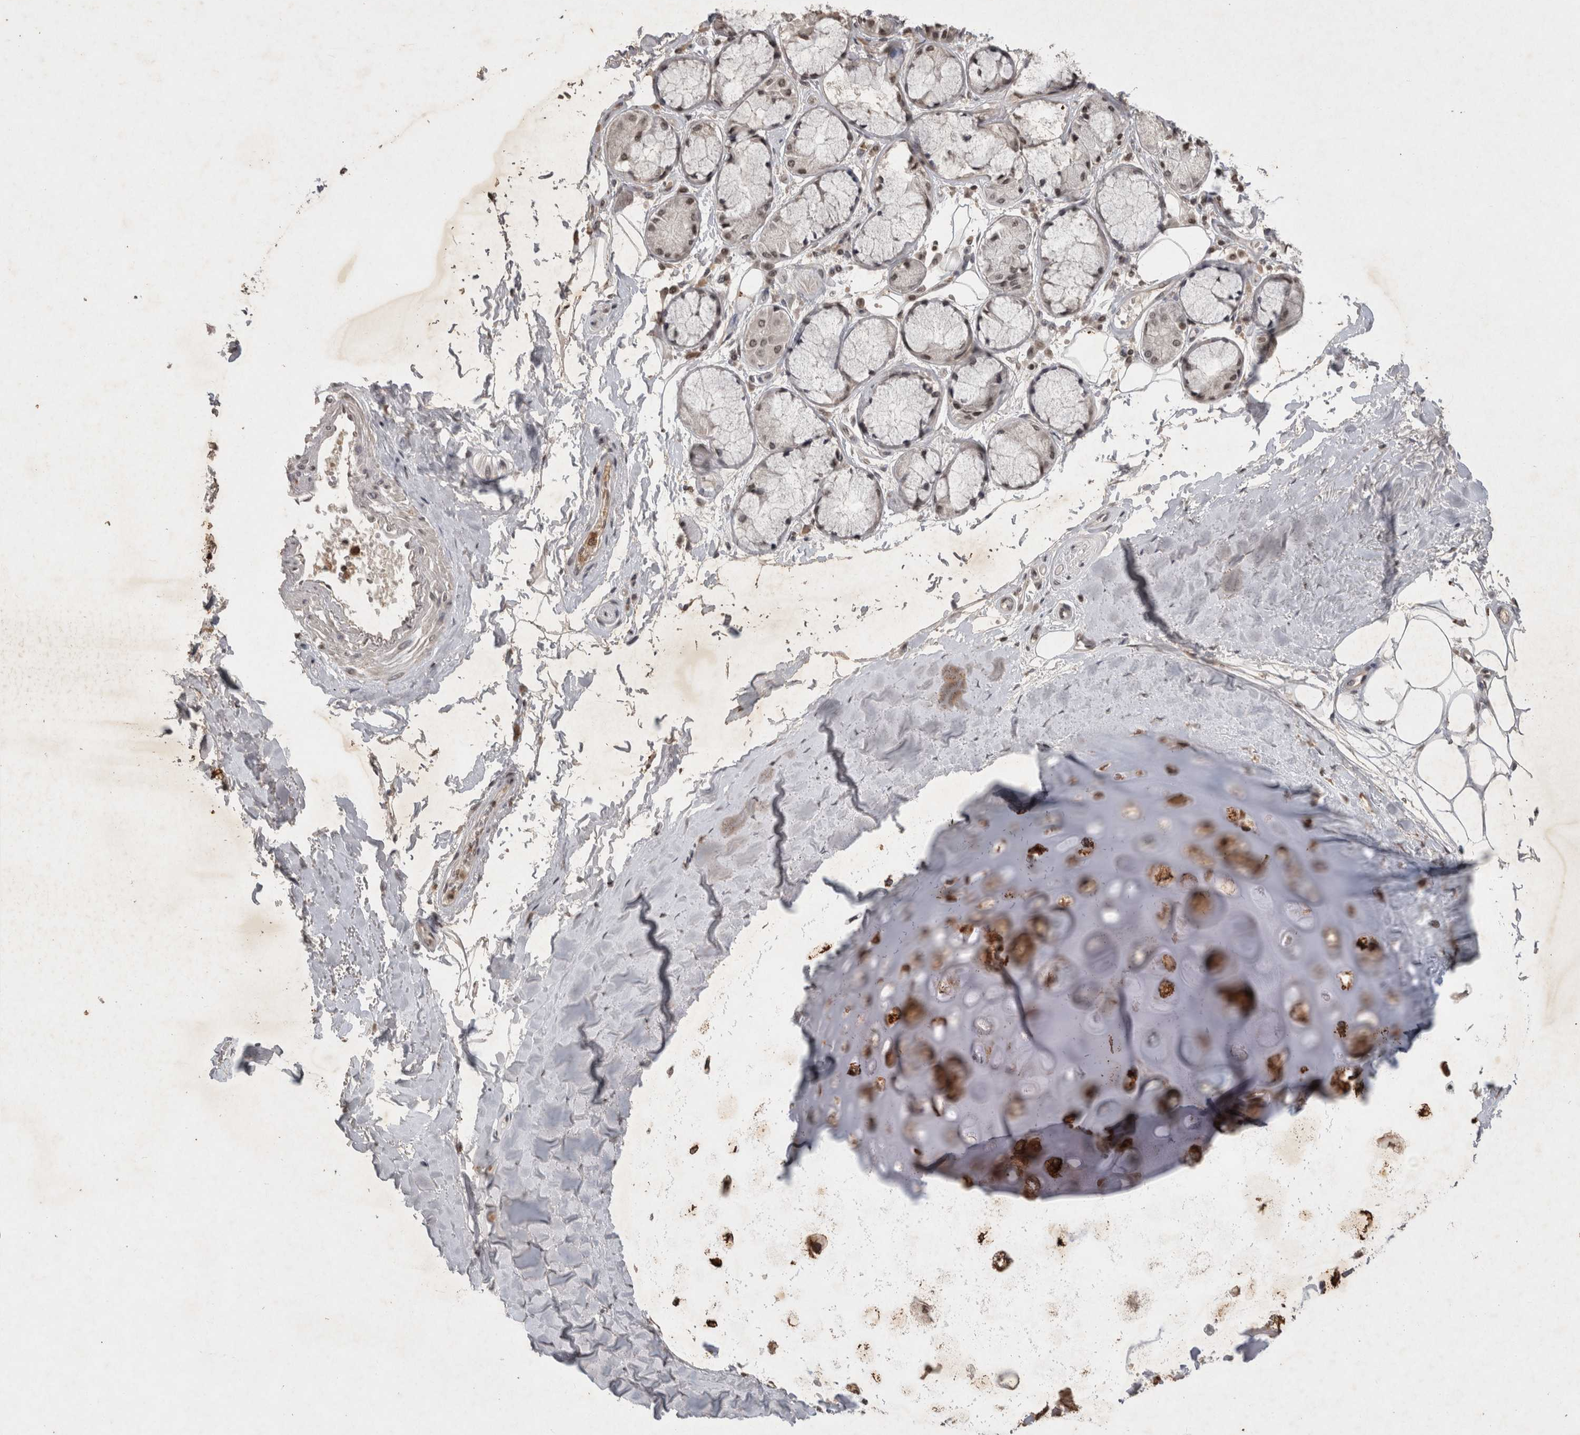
{"staining": {"intensity": "moderate", "quantity": "25%-75%", "location": "cytoplasmic/membranous"}, "tissue": "adipose tissue", "cell_type": "Adipocytes", "image_type": "normal", "snomed": [{"axis": "morphology", "description": "Normal tissue, NOS"}, {"axis": "topography", "description": "Bronchus"}], "caption": "Immunohistochemistry (IHC) histopathology image of normal human adipose tissue stained for a protein (brown), which displays medium levels of moderate cytoplasmic/membranous staining in about 25%-75% of adipocytes.", "gene": "HRK", "patient": {"sex": "male", "age": 66}}